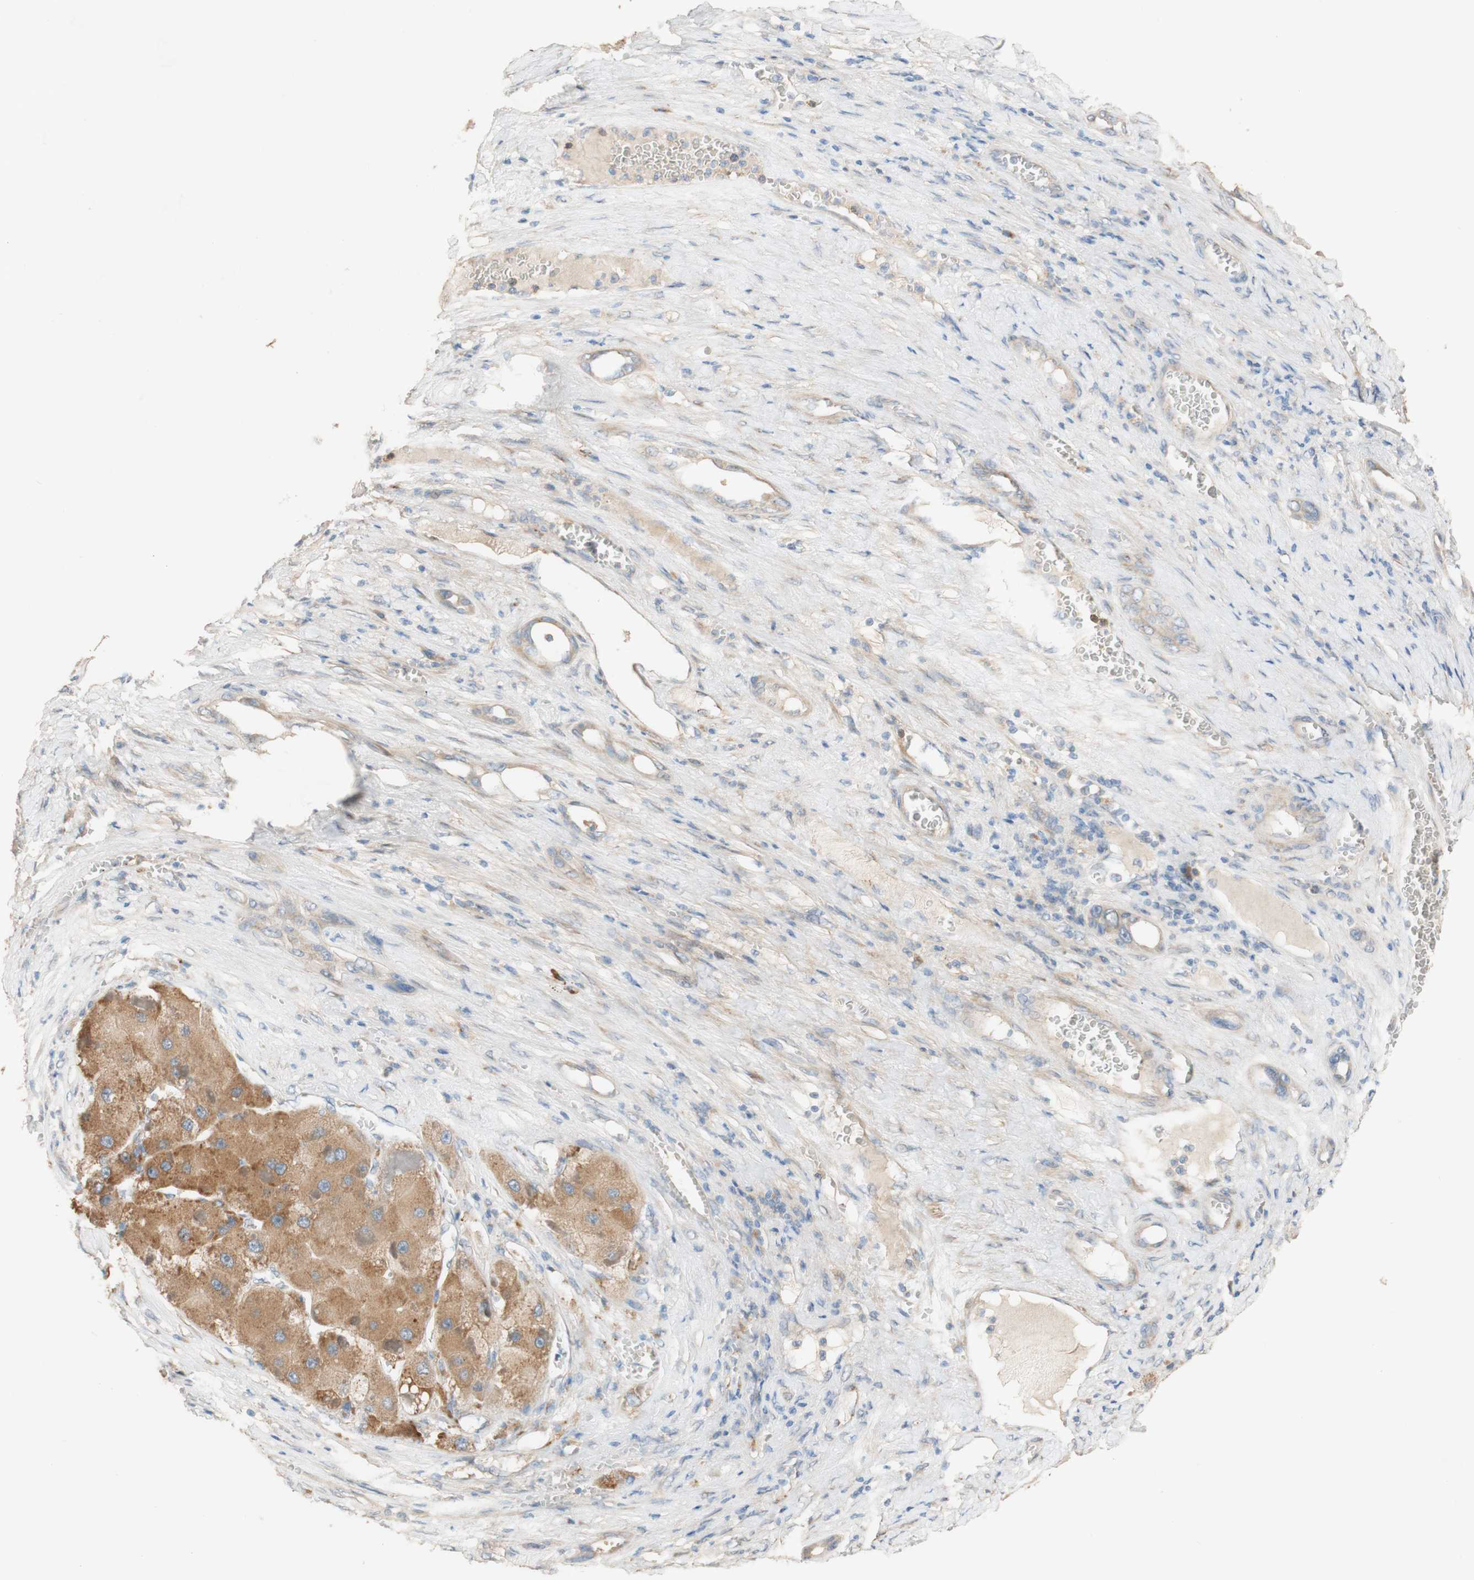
{"staining": {"intensity": "moderate", "quantity": ">75%", "location": "cytoplasmic/membranous"}, "tissue": "liver cancer", "cell_type": "Tumor cells", "image_type": "cancer", "snomed": [{"axis": "morphology", "description": "Carcinoma, Hepatocellular, NOS"}, {"axis": "topography", "description": "Liver"}], "caption": "Immunohistochemical staining of liver cancer reveals medium levels of moderate cytoplasmic/membranous protein positivity in about >75% of tumor cells. The staining was performed using DAB, with brown indicating positive protein expression. Nuclei are stained blue with hematoxylin.", "gene": "DKK3", "patient": {"sex": "female", "age": 73}}